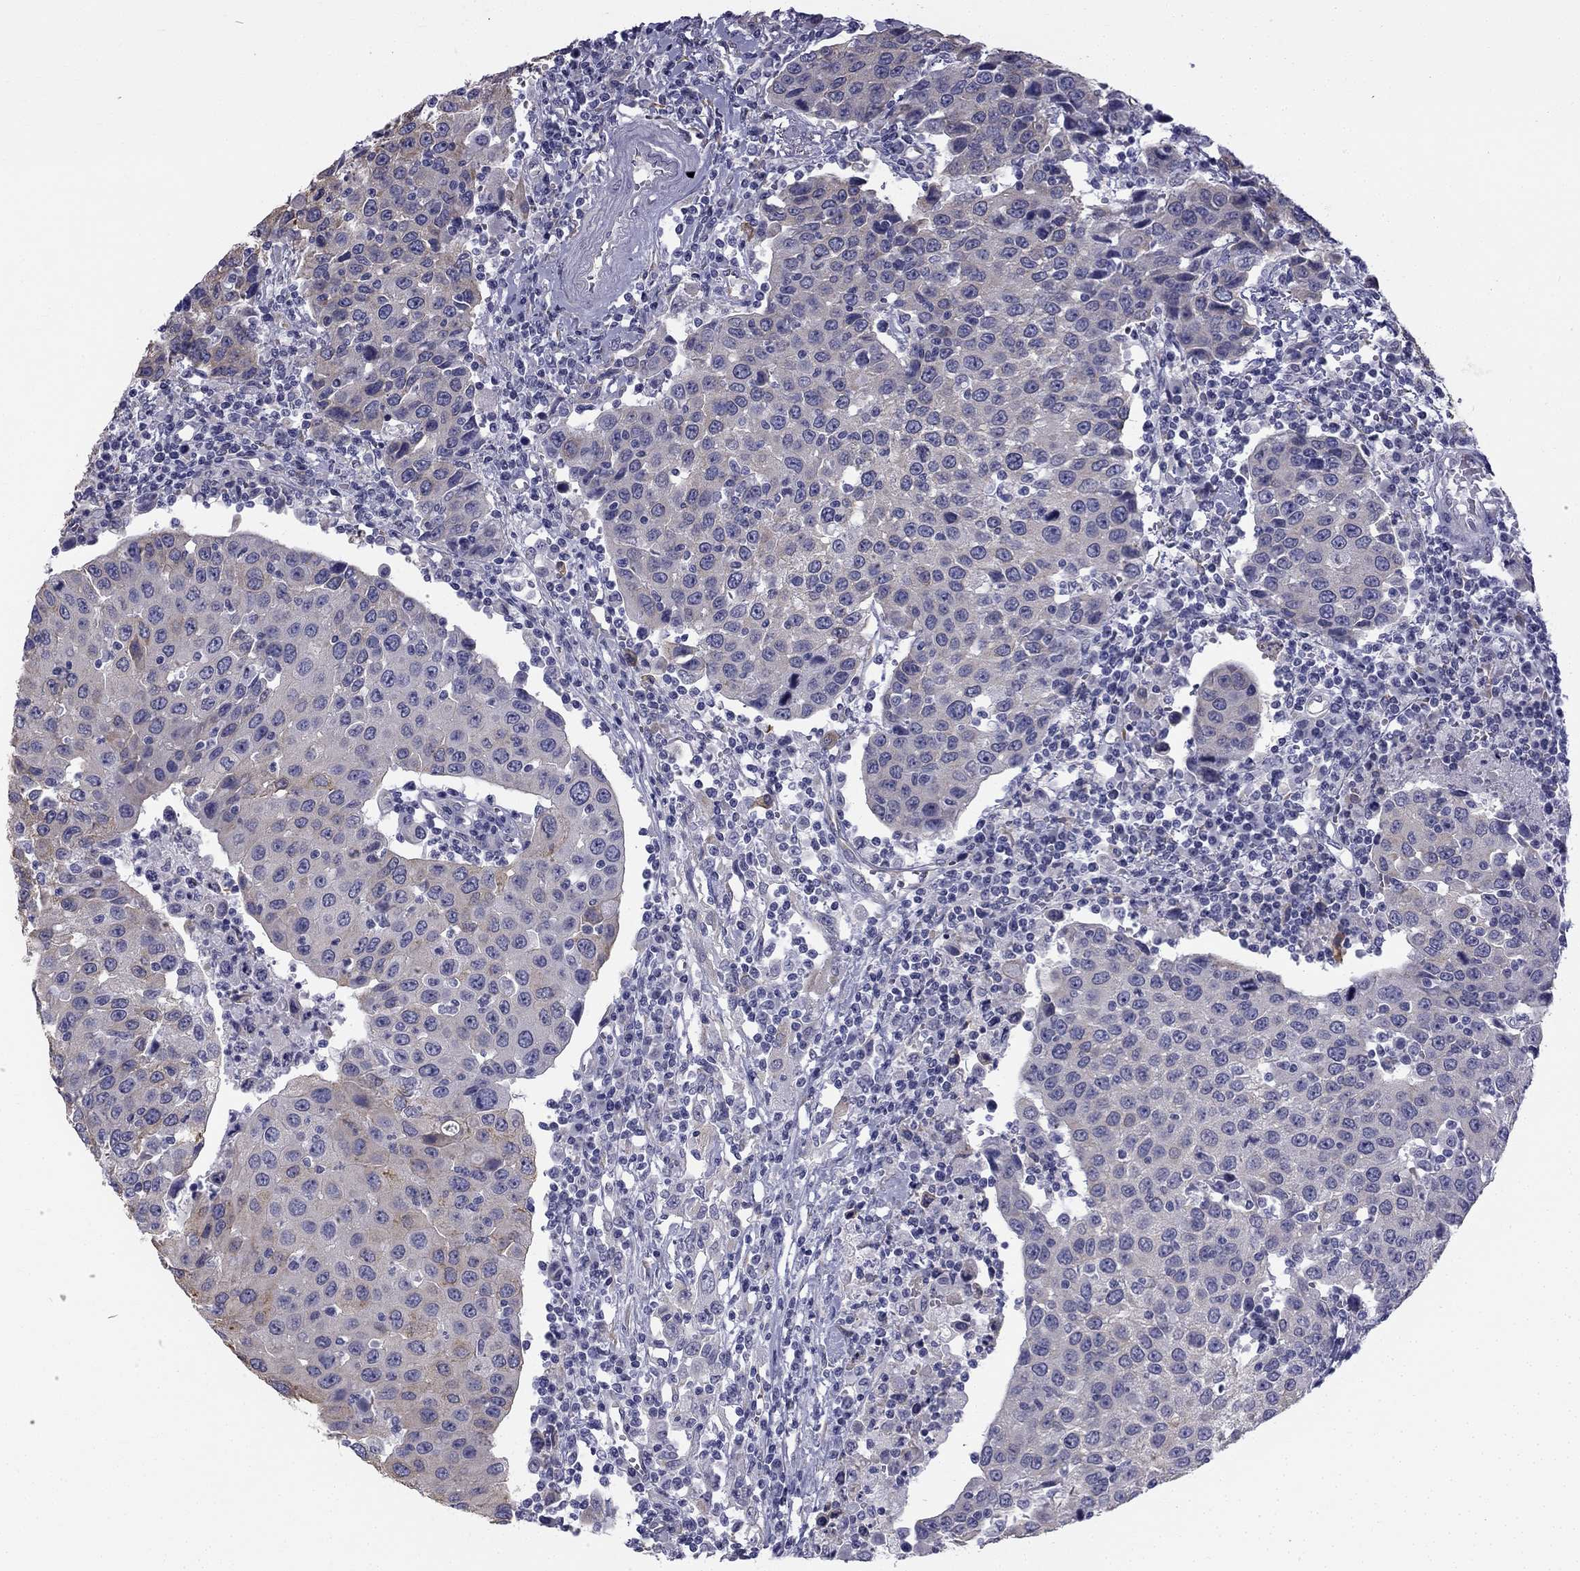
{"staining": {"intensity": "weak", "quantity": "25%-75%", "location": "cytoplasmic/membranous"}, "tissue": "urothelial cancer", "cell_type": "Tumor cells", "image_type": "cancer", "snomed": [{"axis": "morphology", "description": "Urothelial carcinoma, High grade"}, {"axis": "topography", "description": "Urinary bladder"}], "caption": "Urothelial cancer stained with a brown dye demonstrates weak cytoplasmic/membranous positive staining in approximately 25%-75% of tumor cells.", "gene": "CCDC40", "patient": {"sex": "female", "age": 85}}